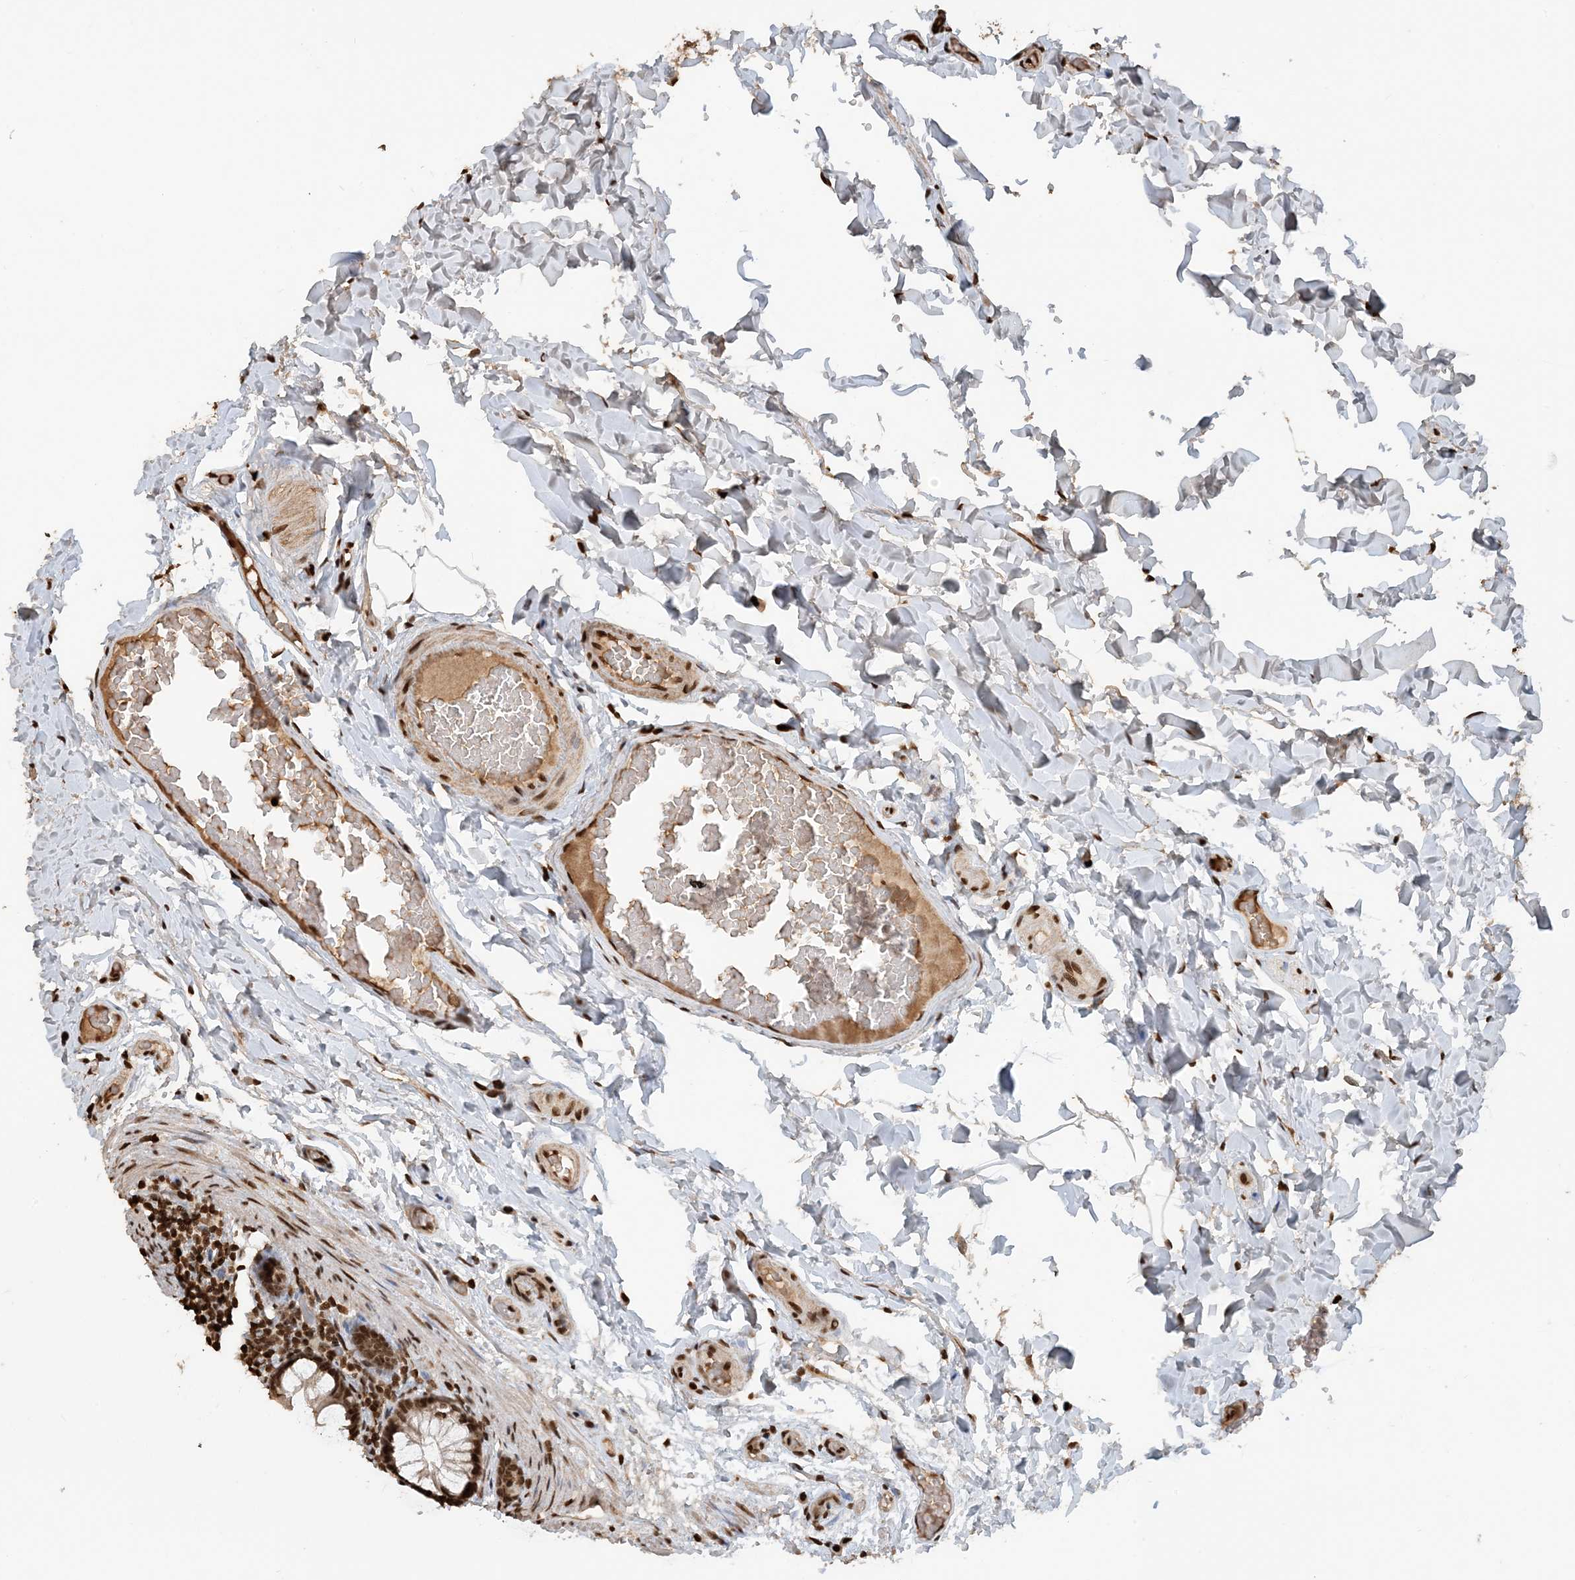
{"staining": {"intensity": "strong", "quantity": ">75%", "location": "nuclear"}, "tissue": "colon", "cell_type": "Endothelial cells", "image_type": "normal", "snomed": [{"axis": "morphology", "description": "Normal tissue, NOS"}, {"axis": "topography", "description": "Colon"}], "caption": "This photomicrograph reveals IHC staining of normal colon, with high strong nuclear positivity in about >75% of endothelial cells.", "gene": "H3", "patient": {"sex": "male", "age": 47}}